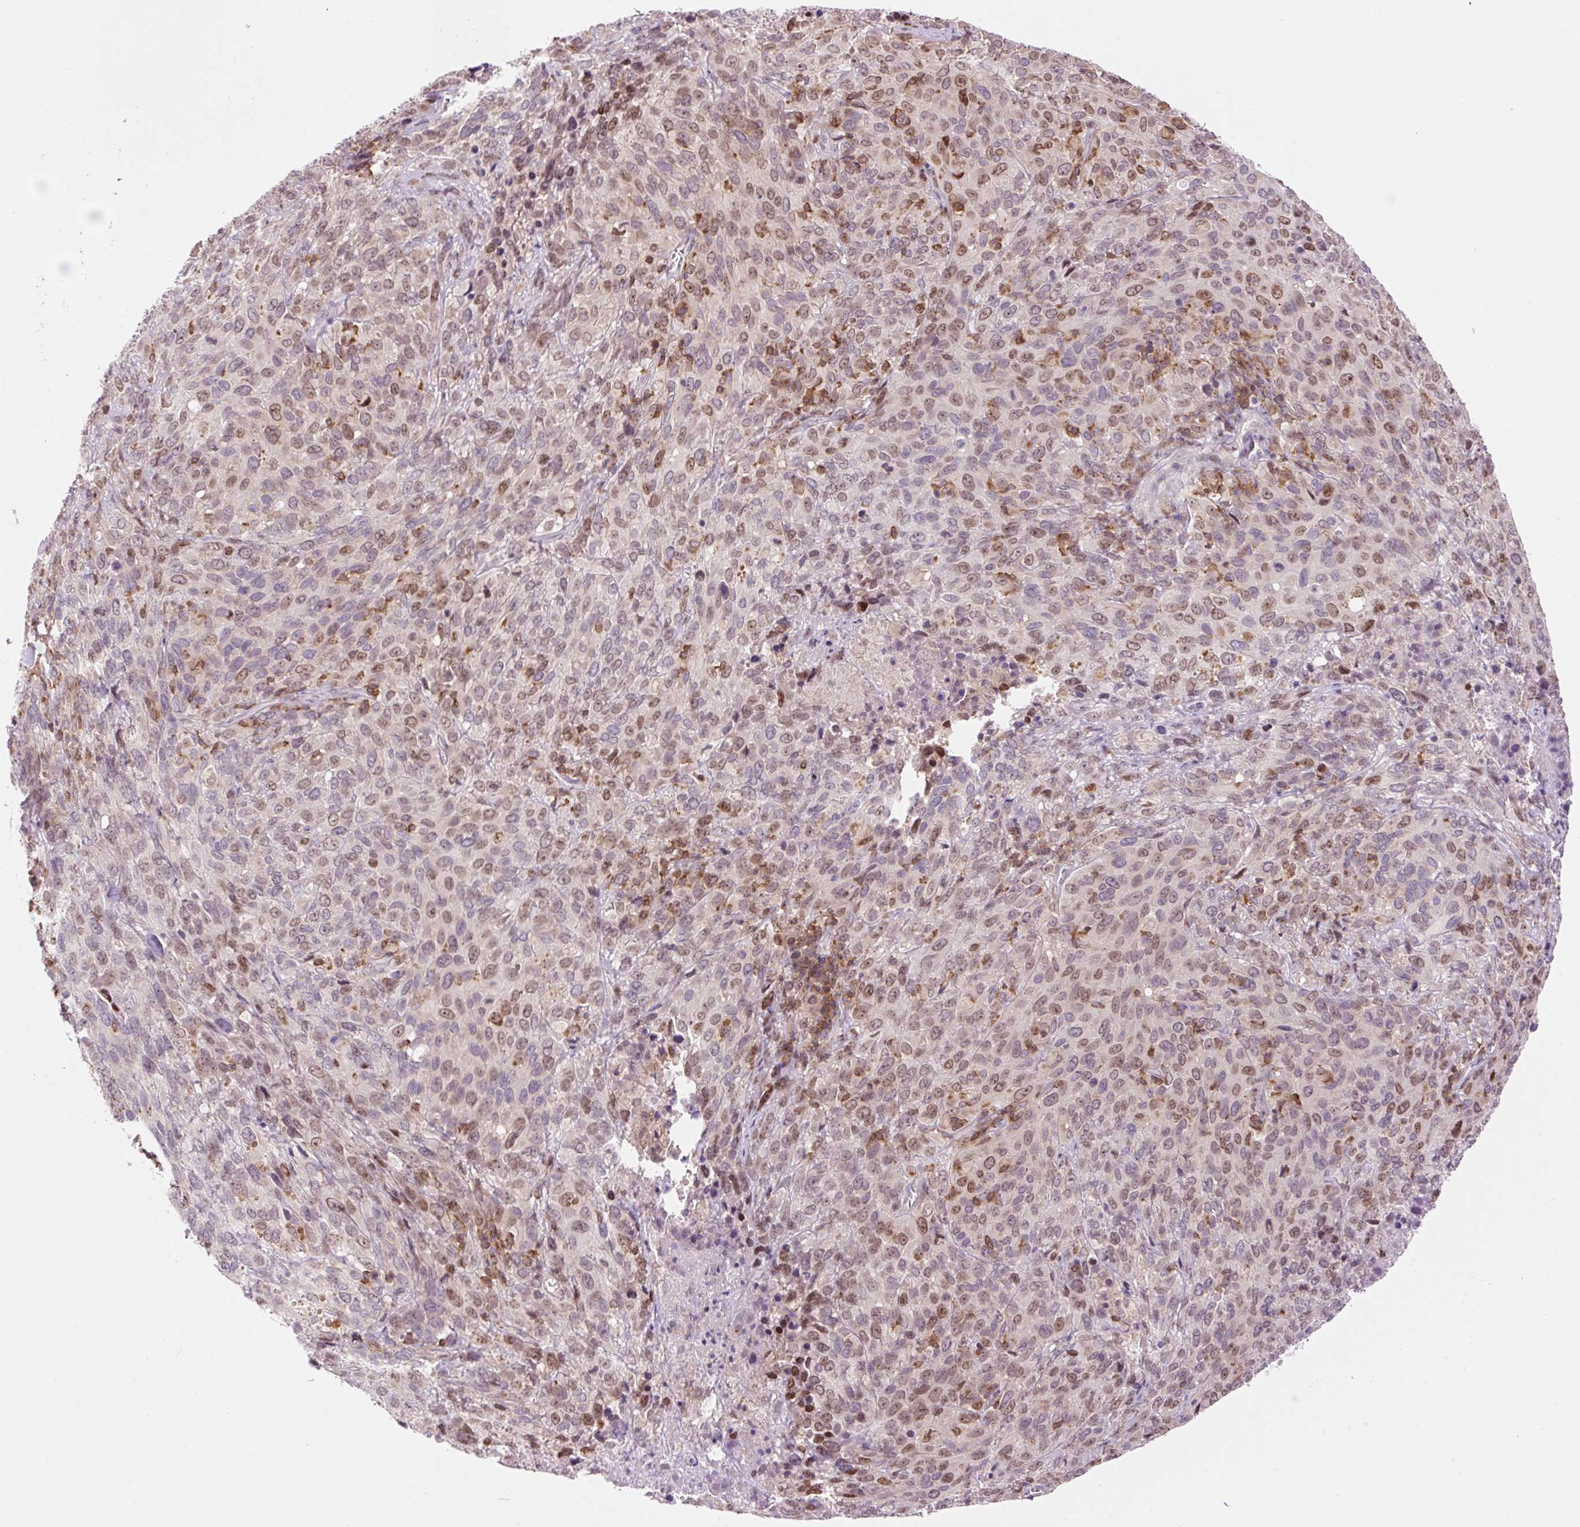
{"staining": {"intensity": "moderate", "quantity": "25%-75%", "location": "nuclear"}, "tissue": "cervical cancer", "cell_type": "Tumor cells", "image_type": "cancer", "snomed": [{"axis": "morphology", "description": "Squamous cell carcinoma, NOS"}, {"axis": "topography", "description": "Cervix"}], "caption": "Moderate nuclear expression is seen in approximately 25%-75% of tumor cells in cervical cancer (squamous cell carcinoma). (DAB (3,3'-diaminobenzidine) = brown stain, brightfield microscopy at high magnification).", "gene": "CARD11", "patient": {"sex": "female", "age": 51}}